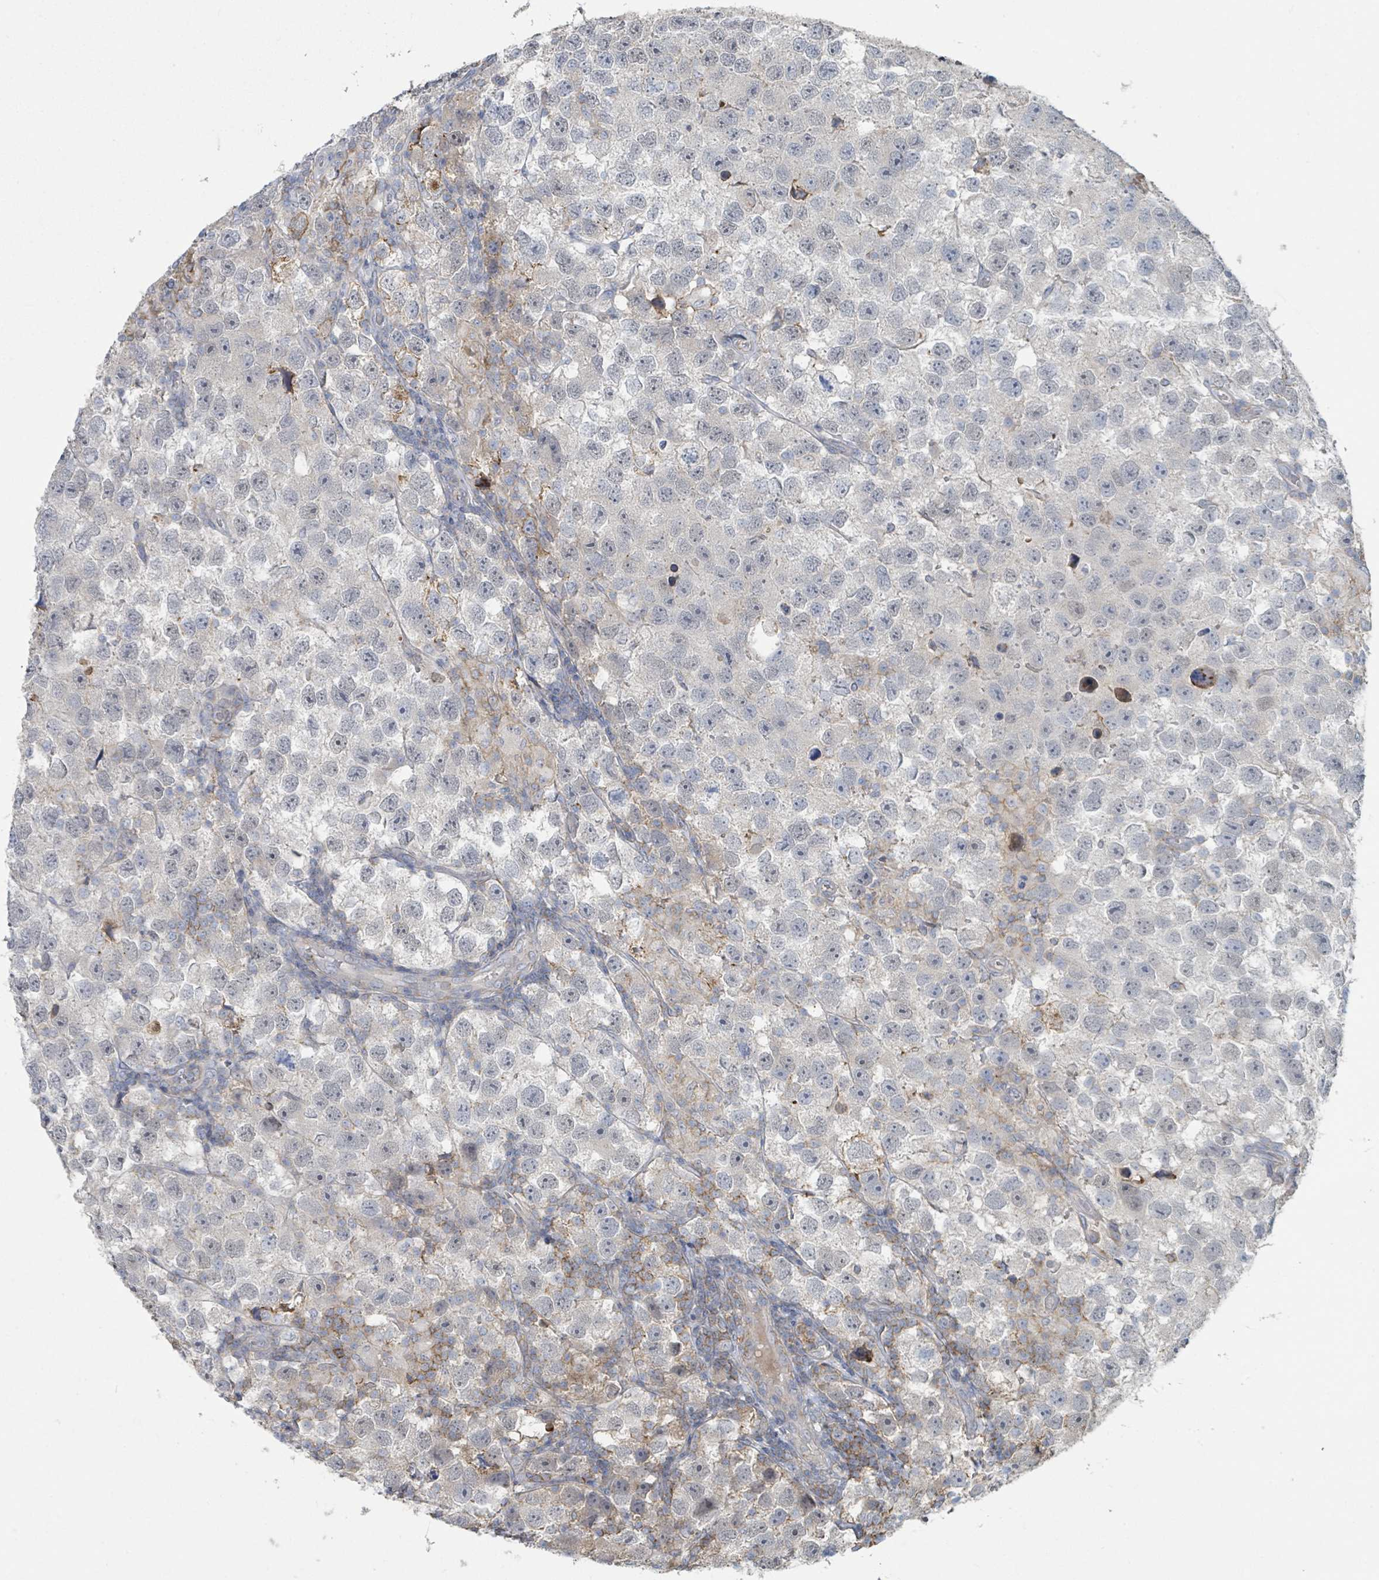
{"staining": {"intensity": "negative", "quantity": "none", "location": "none"}, "tissue": "testis cancer", "cell_type": "Tumor cells", "image_type": "cancer", "snomed": [{"axis": "morphology", "description": "Seminoma, NOS"}, {"axis": "topography", "description": "Testis"}], "caption": "Immunohistochemistry (IHC) image of neoplastic tissue: testis cancer (seminoma) stained with DAB exhibits no significant protein expression in tumor cells.", "gene": "LRRC42", "patient": {"sex": "male", "age": 26}}